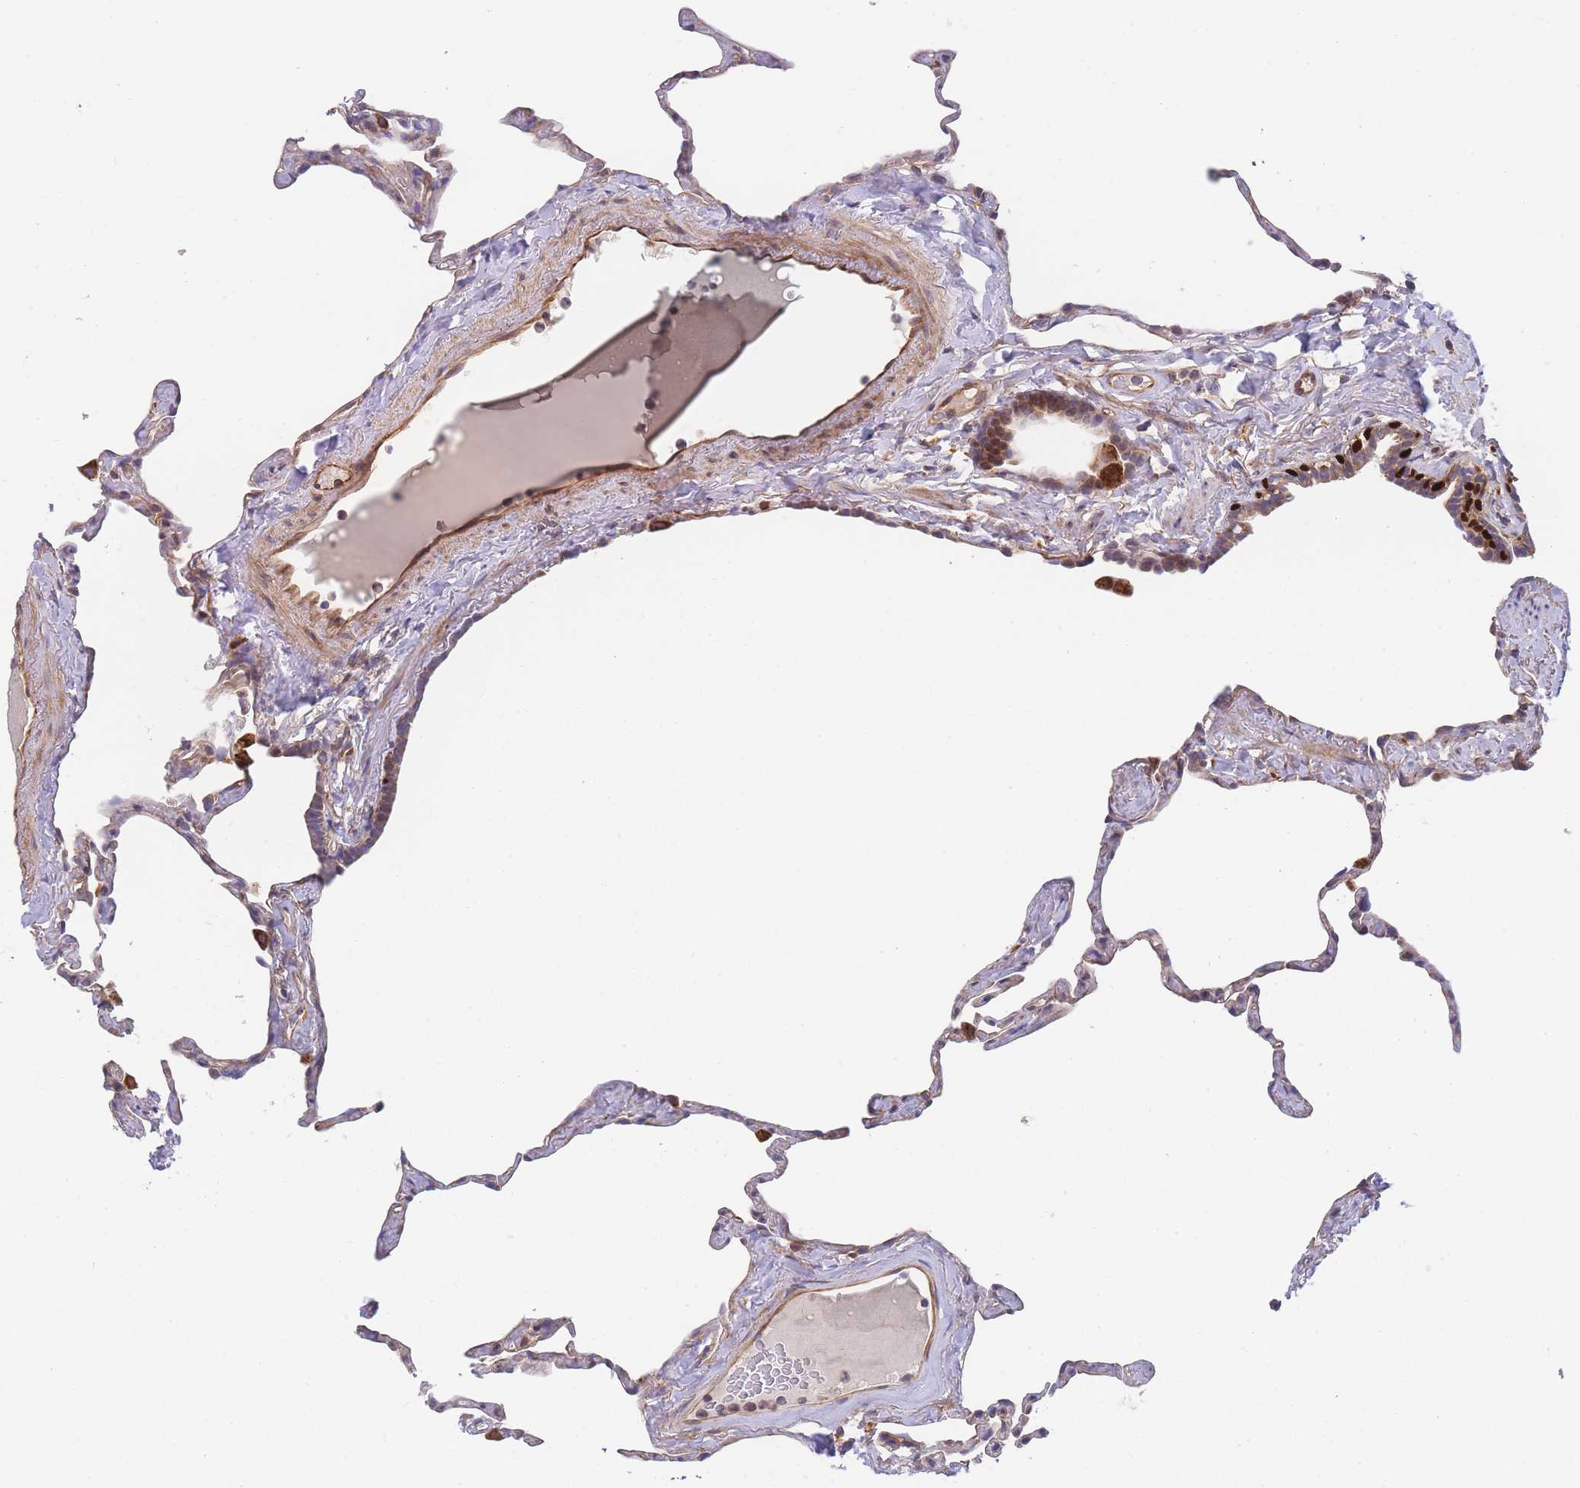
{"staining": {"intensity": "moderate", "quantity": "<25%", "location": "cytoplasmic/membranous"}, "tissue": "lung", "cell_type": "Alveolar cells", "image_type": "normal", "snomed": [{"axis": "morphology", "description": "Normal tissue, NOS"}, {"axis": "topography", "description": "Lung"}], "caption": "Normal lung reveals moderate cytoplasmic/membranous staining in about <25% of alveolar cells (Brightfield microscopy of DAB IHC at high magnification)..", "gene": "MTRES1", "patient": {"sex": "male", "age": 65}}